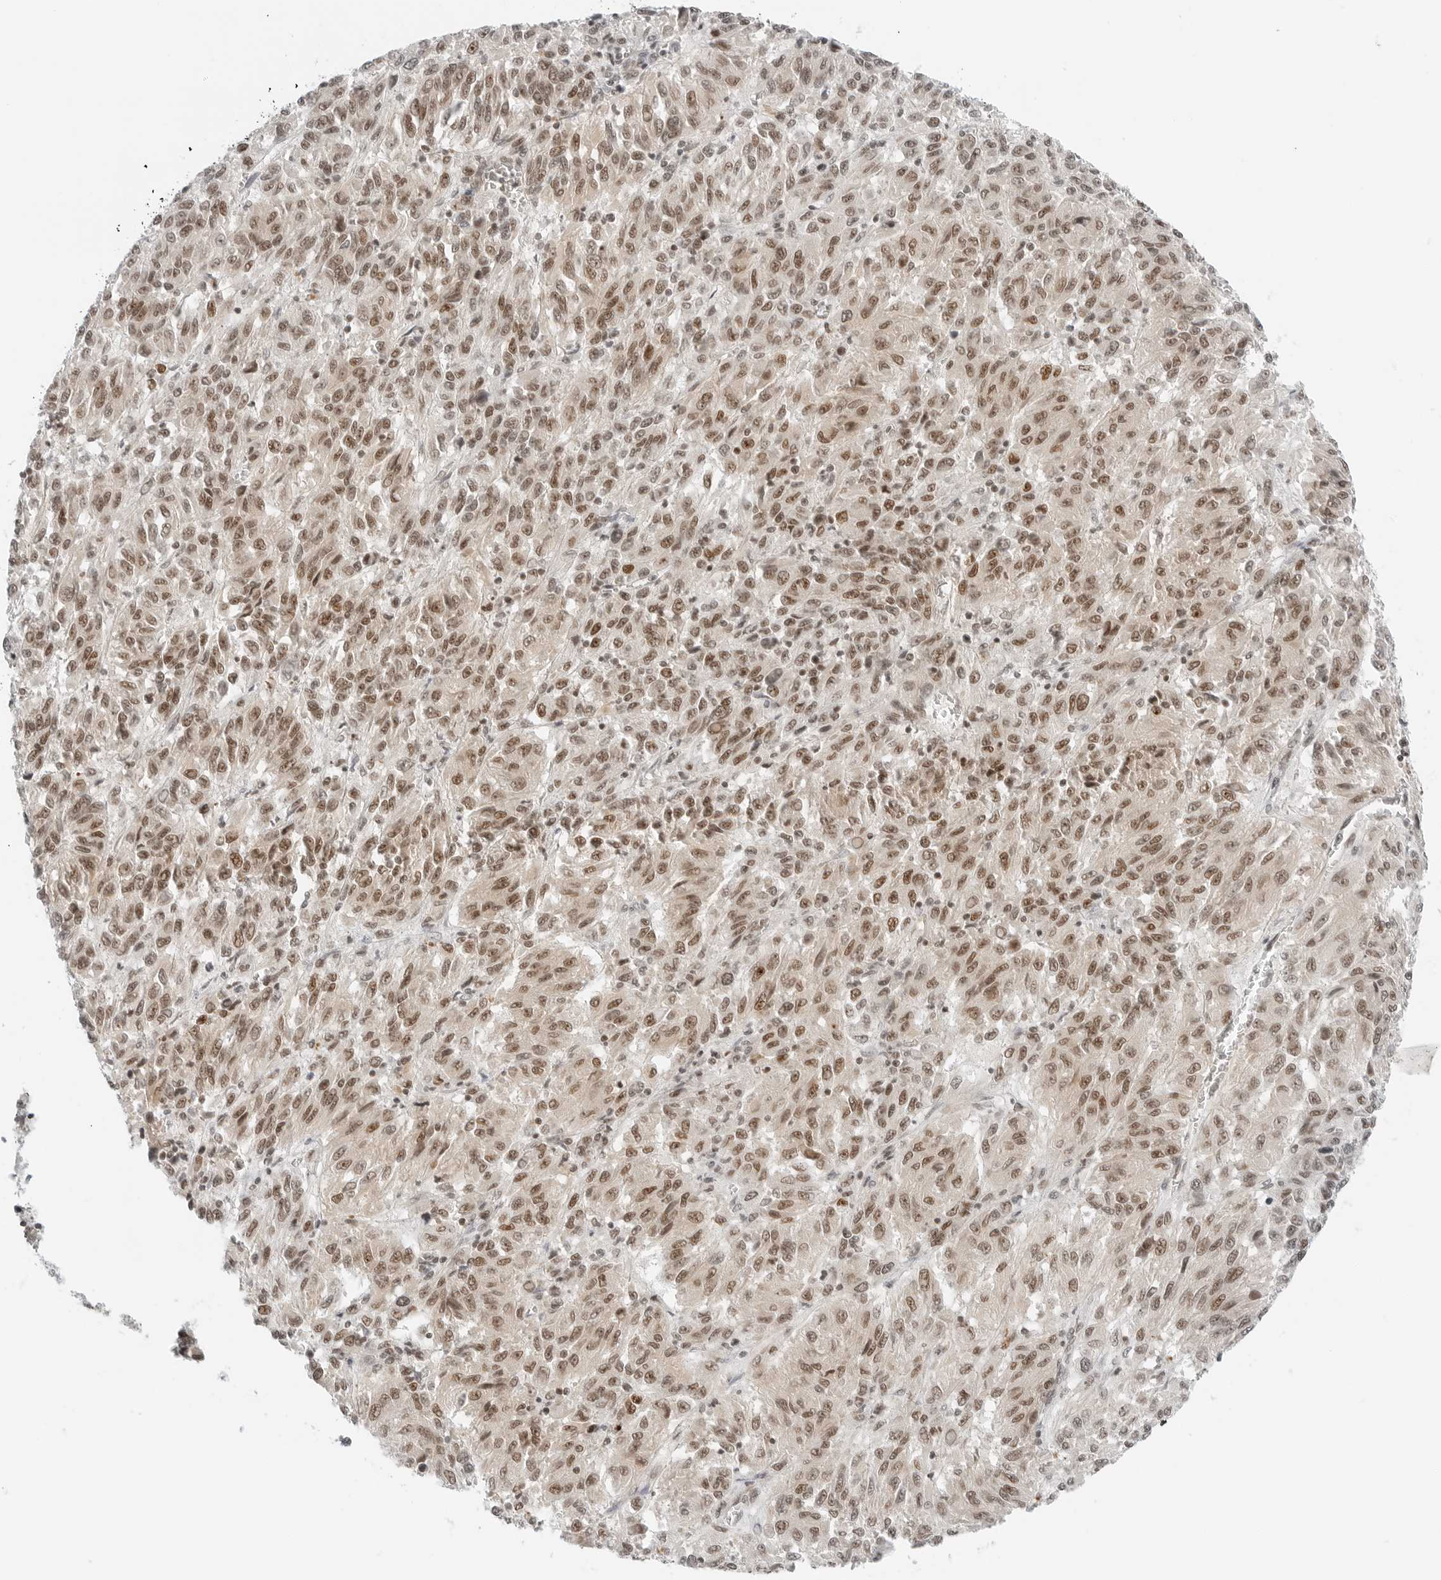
{"staining": {"intensity": "moderate", "quantity": ">75%", "location": "nuclear"}, "tissue": "melanoma", "cell_type": "Tumor cells", "image_type": "cancer", "snomed": [{"axis": "morphology", "description": "Malignant melanoma, Metastatic site"}, {"axis": "topography", "description": "Lung"}], "caption": "Melanoma stained with IHC reveals moderate nuclear staining in about >75% of tumor cells.", "gene": "CRTC2", "patient": {"sex": "male", "age": 64}}